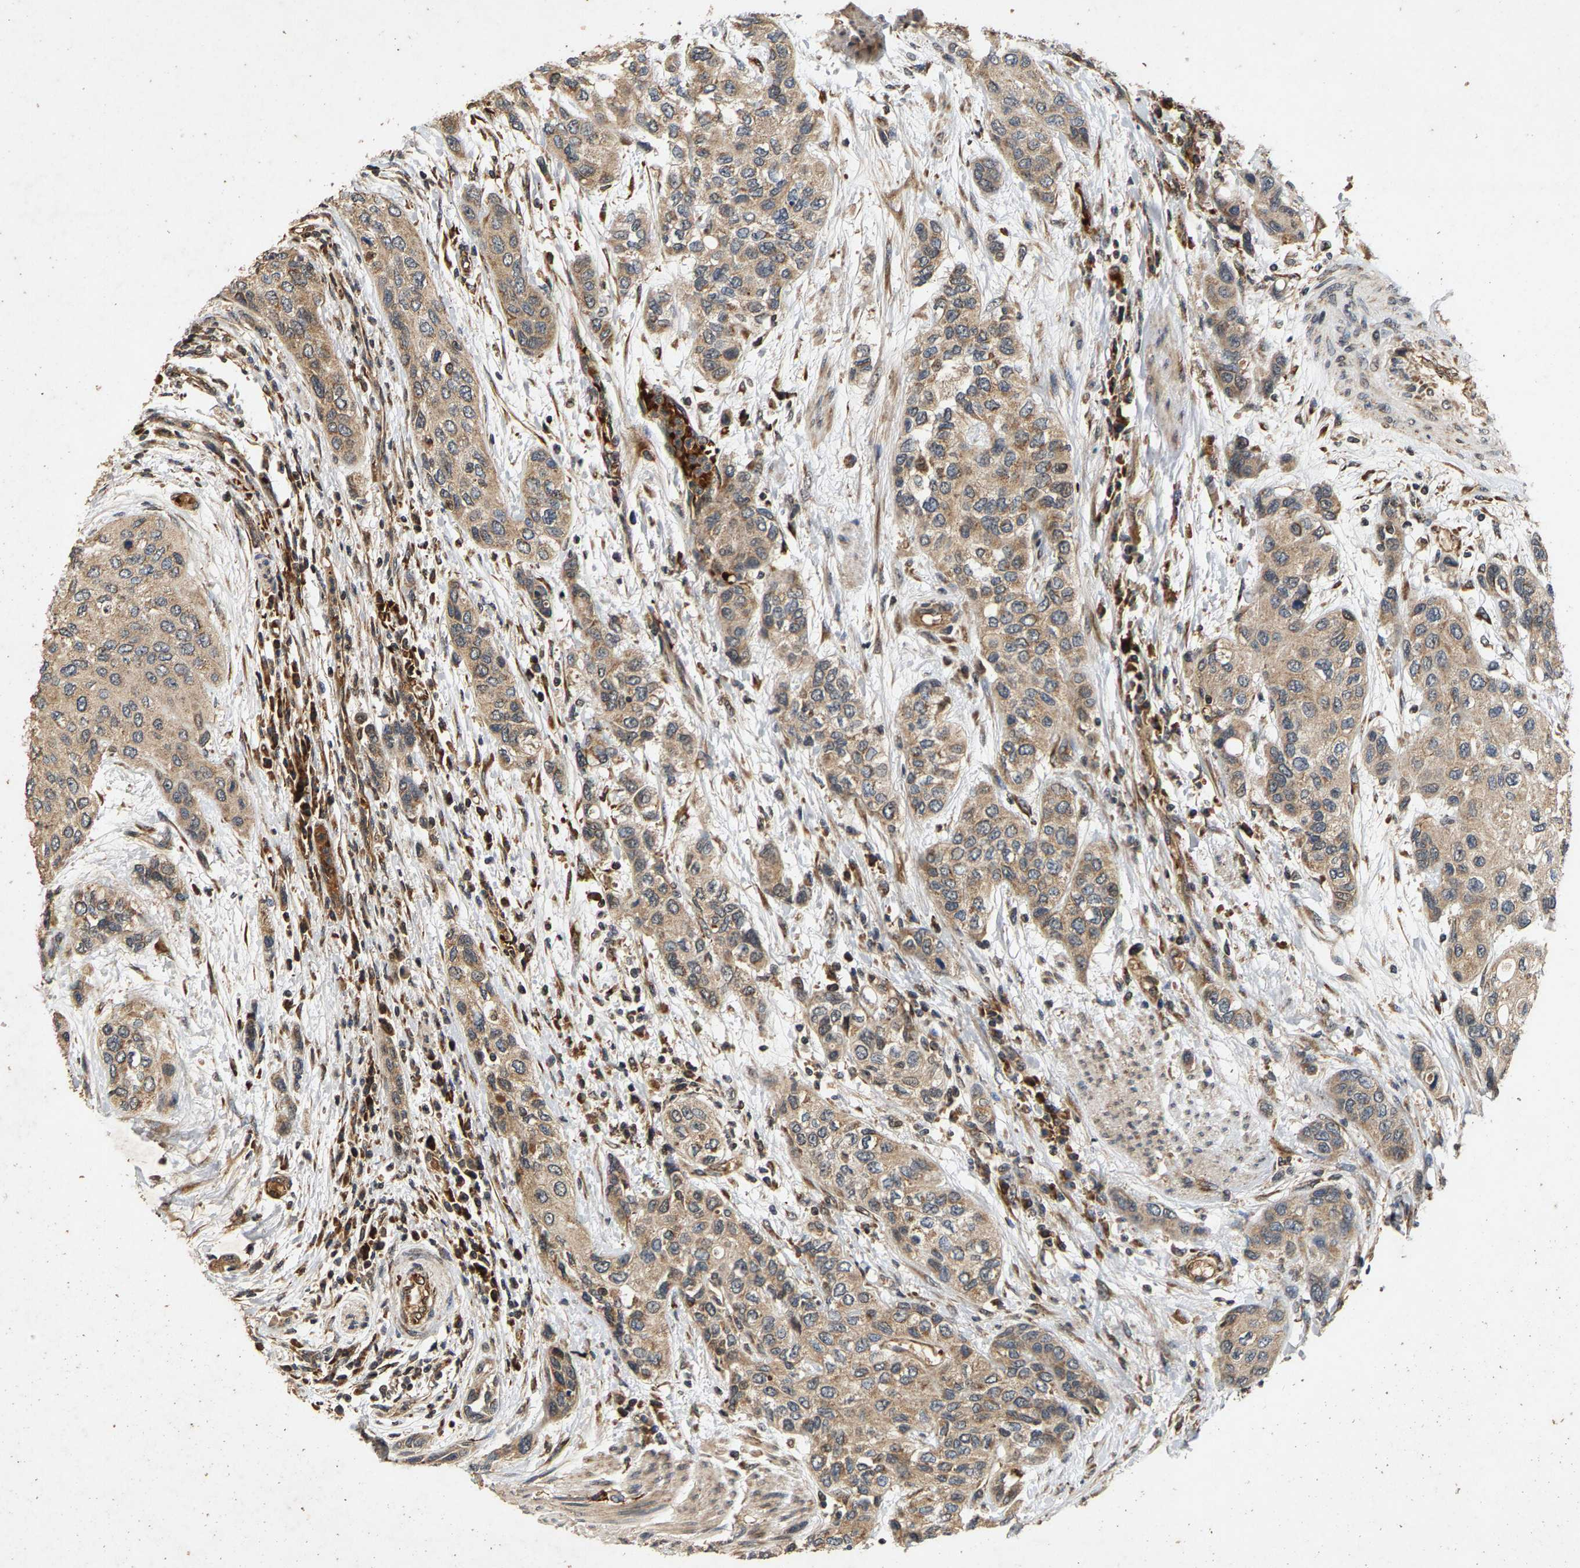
{"staining": {"intensity": "weak", "quantity": ">75%", "location": "cytoplasmic/membranous"}, "tissue": "urothelial cancer", "cell_type": "Tumor cells", "image_type": "cancer", "snomed": [{"axis": "morphology", "description": "Urothelial carcinoma, High grade"}, {"axis": "topography", "description": "Urinary bladder"}], "caption": "About >75% of tumor cells in urothelial cancer display weak cytoplasmic/membranous protein positivity as visualized by brown immunohistochemical staining.", "gene": "CIDEC", "patient": {"sex": "female", "age": 56}}